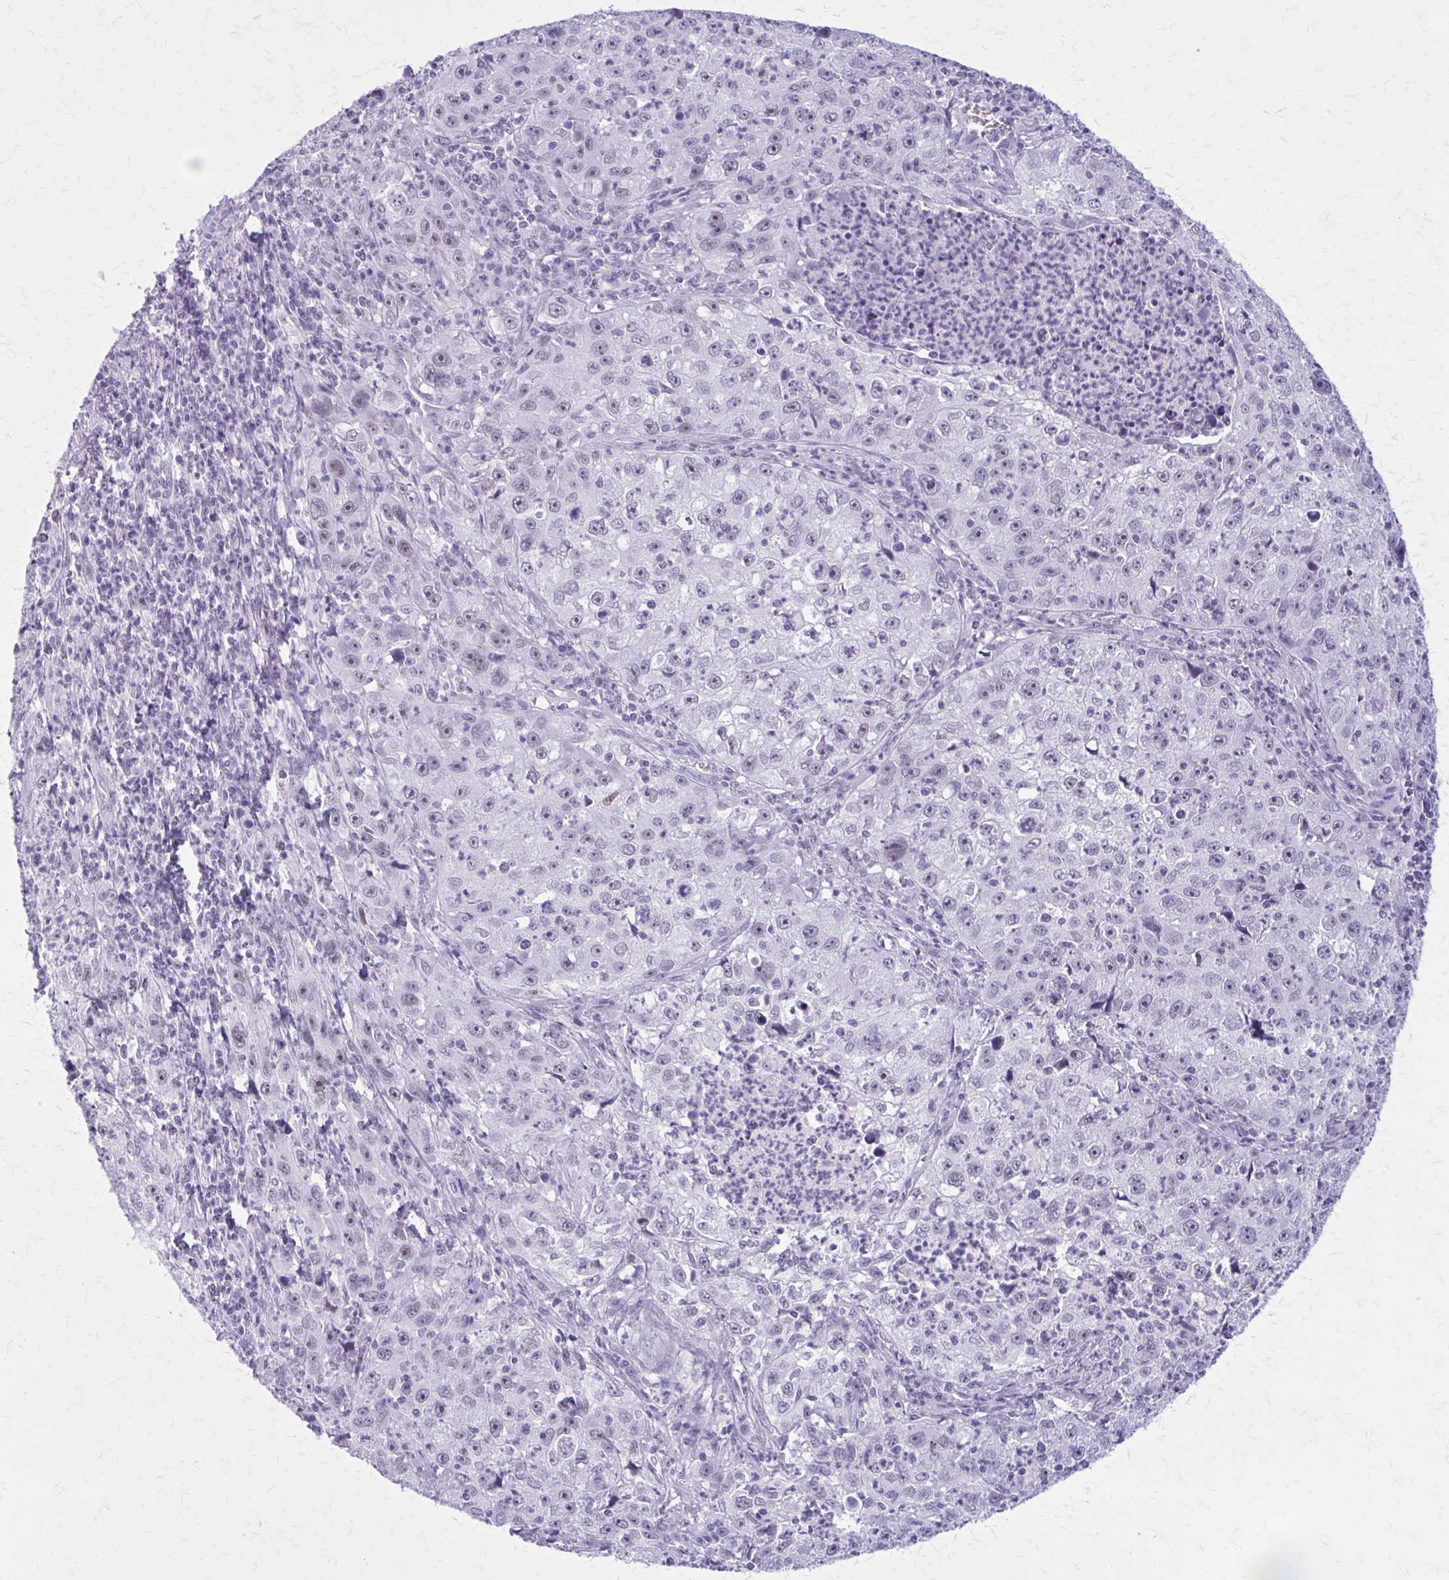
{"staining": {"intensity": "negative", "quantity": "none", "location": "none"}, "tissue": "lung cancer", "cell_type": "Tumor cells", "image_type": "cancer", "snomed": [{"axis": "morphology", "description": "Squamous cell carcinoma, NOS"}, {"axis": "topography", "description": "Lung"}], "caption": "Immunohistochemistry (IHC) of human lung squamous cell carcinoma displays no expression in tumor cells.", "gene": "GAD1", "patient": {"sex": "male", "age": 71}}